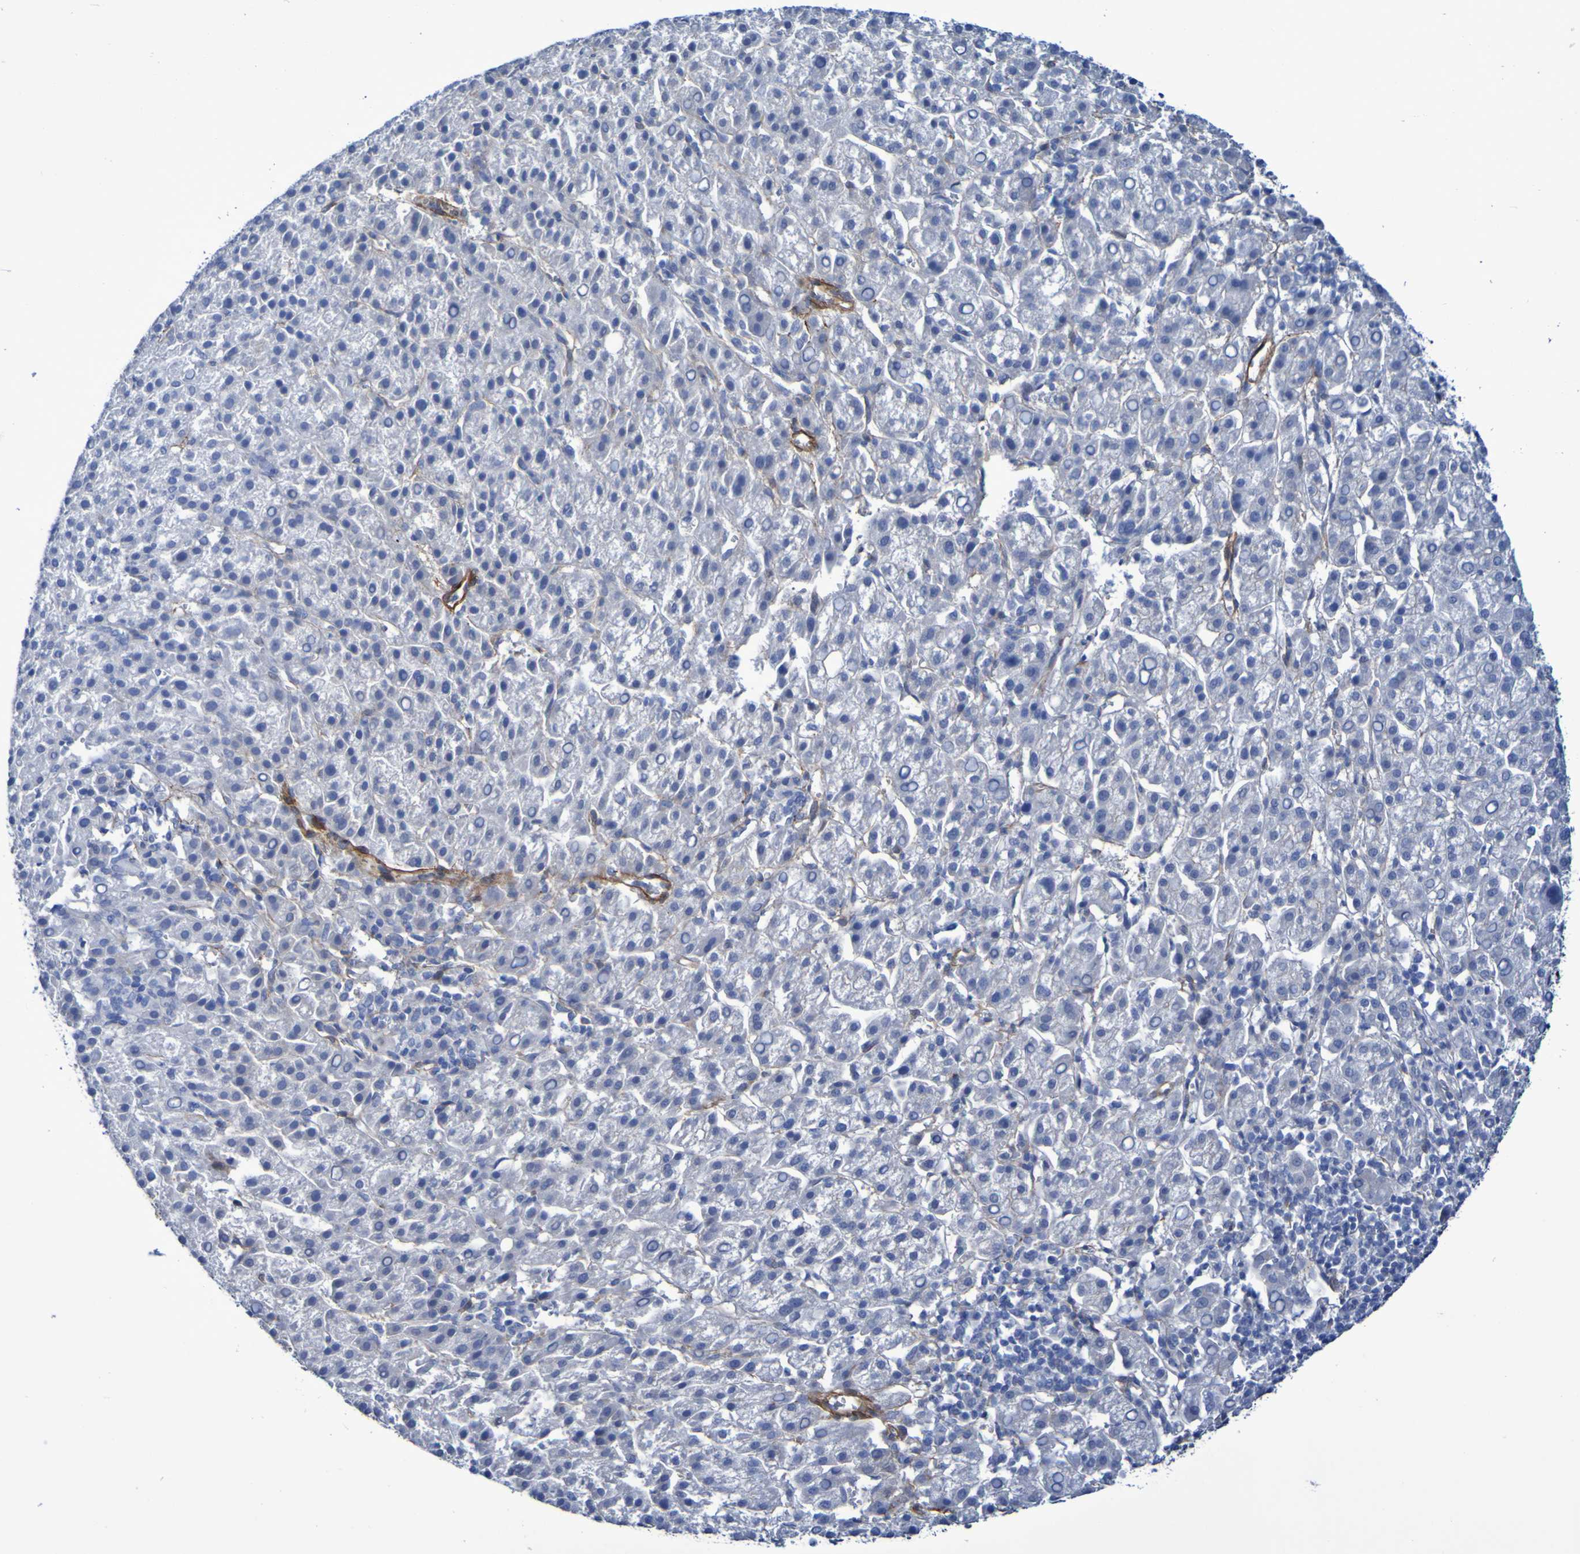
{"staining": {"intensity": "negative", "quantity": "none", "location": "none"}, "tissue": "liver cancer", "cell_type": "Tumor cells", "image_type": "cancer", "snomed": [{"axis": "morphology", "description": "Carcinoma, Hepatocellular, NOS"}, {"axis": "topography", "description": "Liver"}], "caption": "Tumor cells are negative for brown protein staining in liver cancer (hepatocellular carcinoma).", "gene": "LPP", "patient": {"sex": "female", "age": 58}}